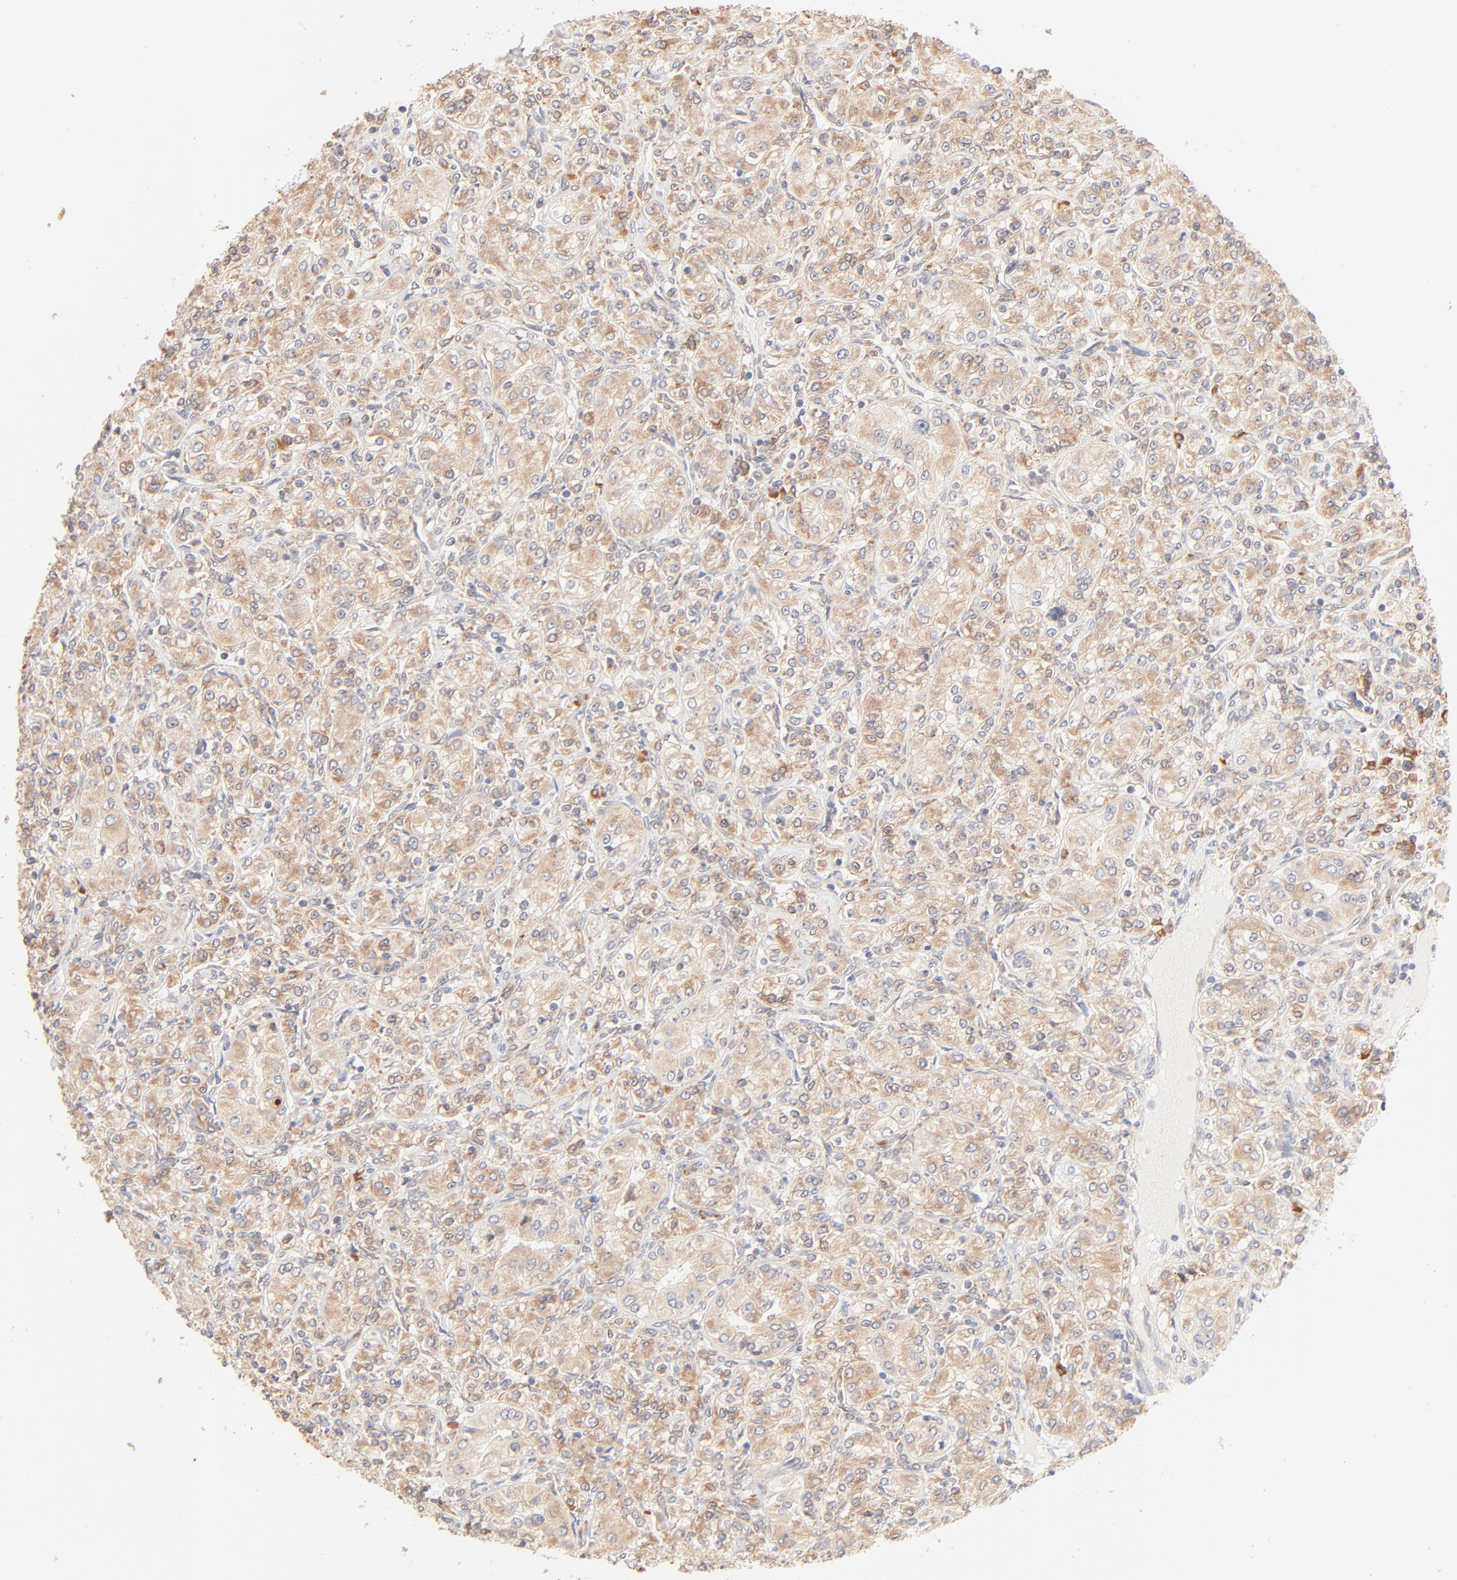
{"staining": {"intensity": "moderate", "quantity": ">75%", "location": "cytoplasmic/membranous"}, "tissue": "renal cancer", "cell_type": "Tumor cells", "image_type": "cancer", "snomed": [{"axis": "morphology", "description": "Adenocarcinoma, NOS"}, {"axis": "topography", "description": "Kidney"}], "caption": "A histopathology image of renal cancer stained for a protein shows moderate cytoplasmic/membranous brown staining in tumor cells. Nuclei are stained in blue.", "gene": "PARP12", "patient": {"sex": "male", "age": 77}}